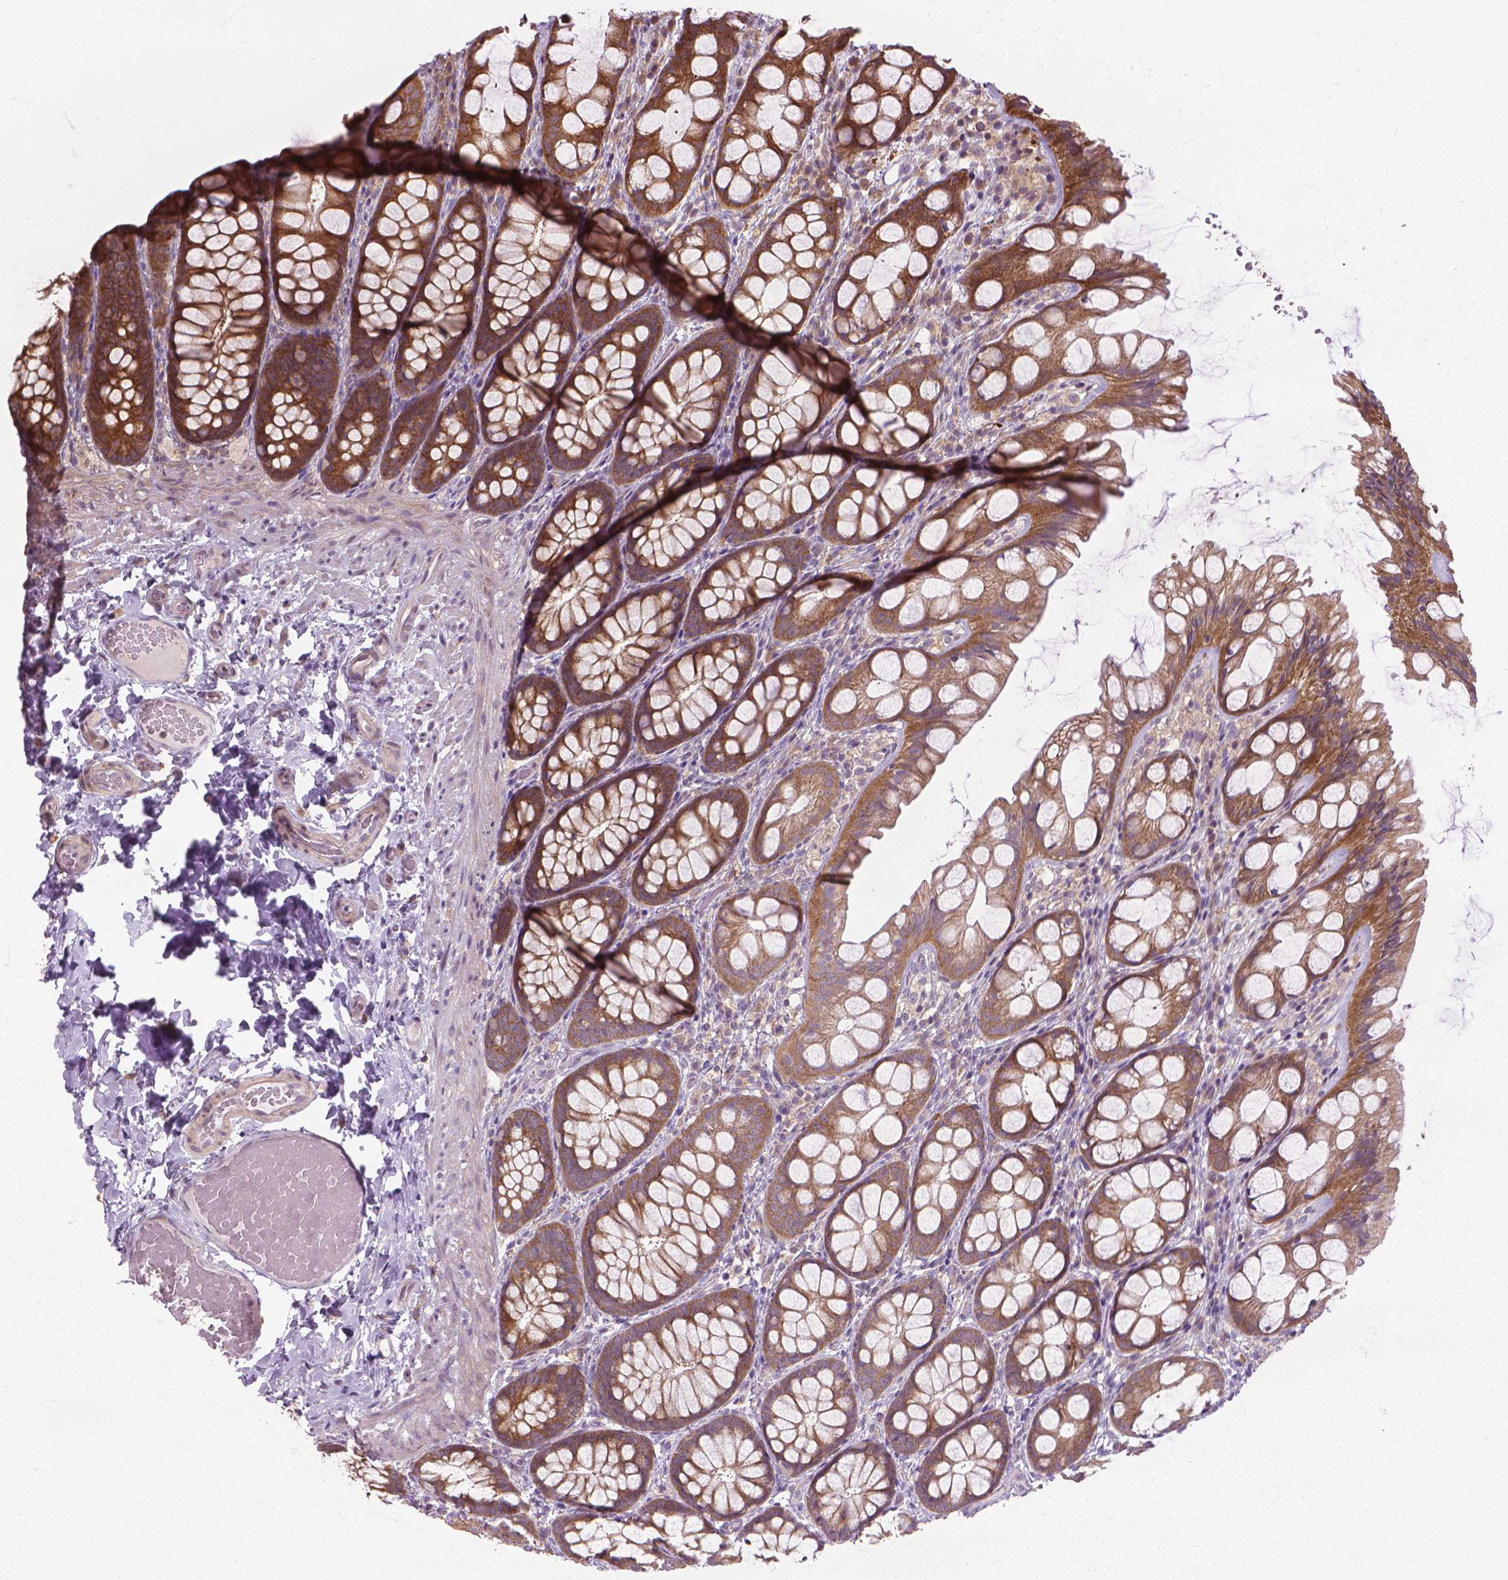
{"staining": {"intensity": "negative", "quantity": "none", "location": "none"}, "tissue": "colon", "cell_type": "Endothelial cells", "image_type": "normal", "snomed": [{"axis": "morphology", "description": "Normal tissue, NOS"}, {"axis": "topography", "description": "Colon"}], "caption": "Immunohistochemistry image of benign human colon stained for a protein (brown), which shows no positivity in endothelial cells.", "gene": "PRAG1", "patient": {"sex": "male", "age": 47}}